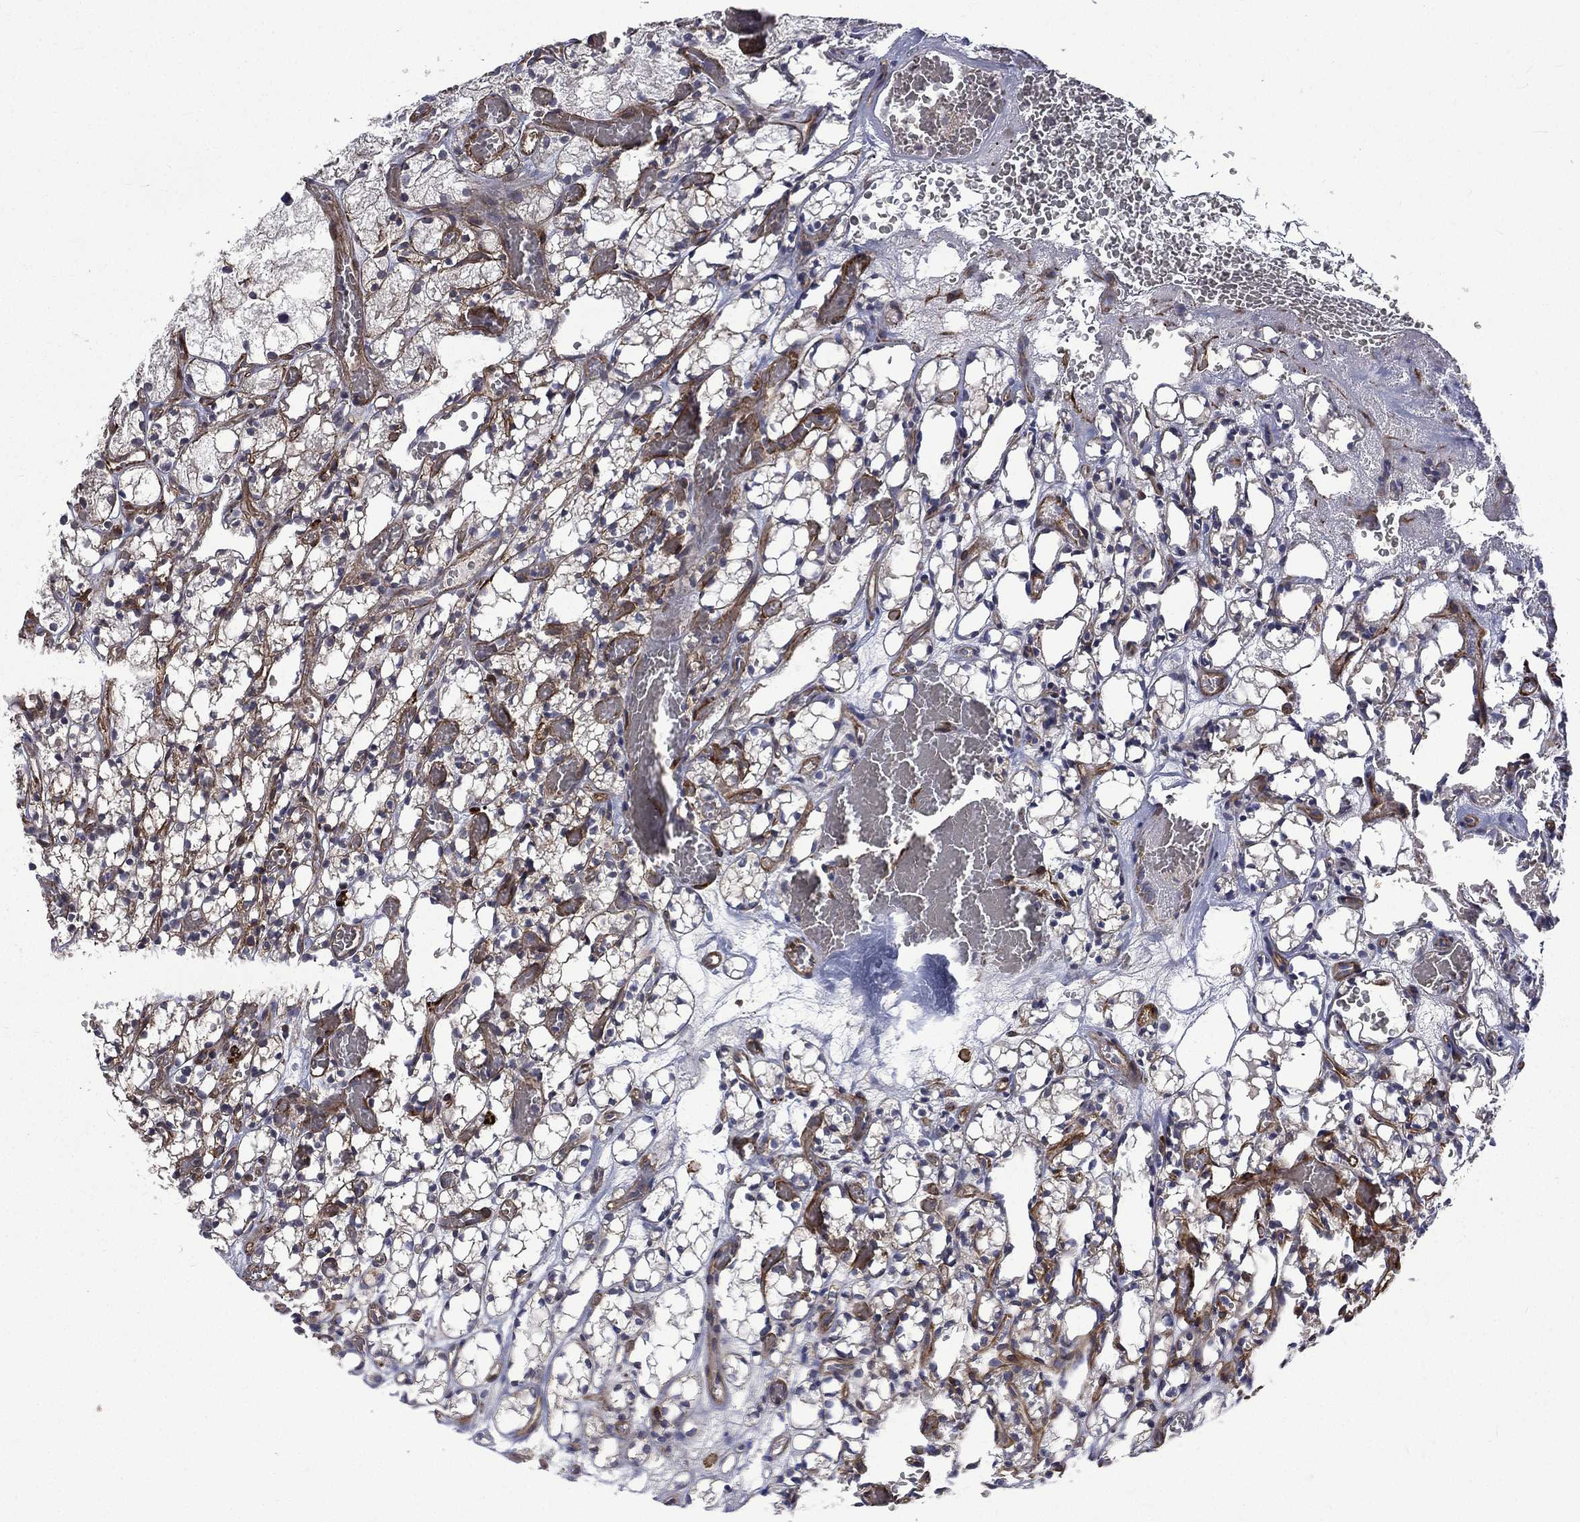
{"staining": {"intensity": "moderate", "quantity": "<25%", "location": "cytoplasmic/membranous"}, "tissue": "renal cancer", "cell_type": "Tumor cells", "image_type": "cancer", "snomed": [{"axis": "morphology", "description": "Adenocarcinoma, NOS"}, {"axis": "topography", "description": "Kidney"}], "caption": "Immunohistochemistry (IHC) staining of adenocarcinoma (renal), which demonstrates low levels of moderate cytoplasmic/membranous positivity in approximately <25% of tumor cells indicating moderate cytoplasmic/membranous protein staining. The staining was performed using DAB (brown) for protein detection and nuclei were counterstained in hematoxylin (blue).", "gene": "PPFIBP1", "patient": {"sex": "female", "age": 69}}